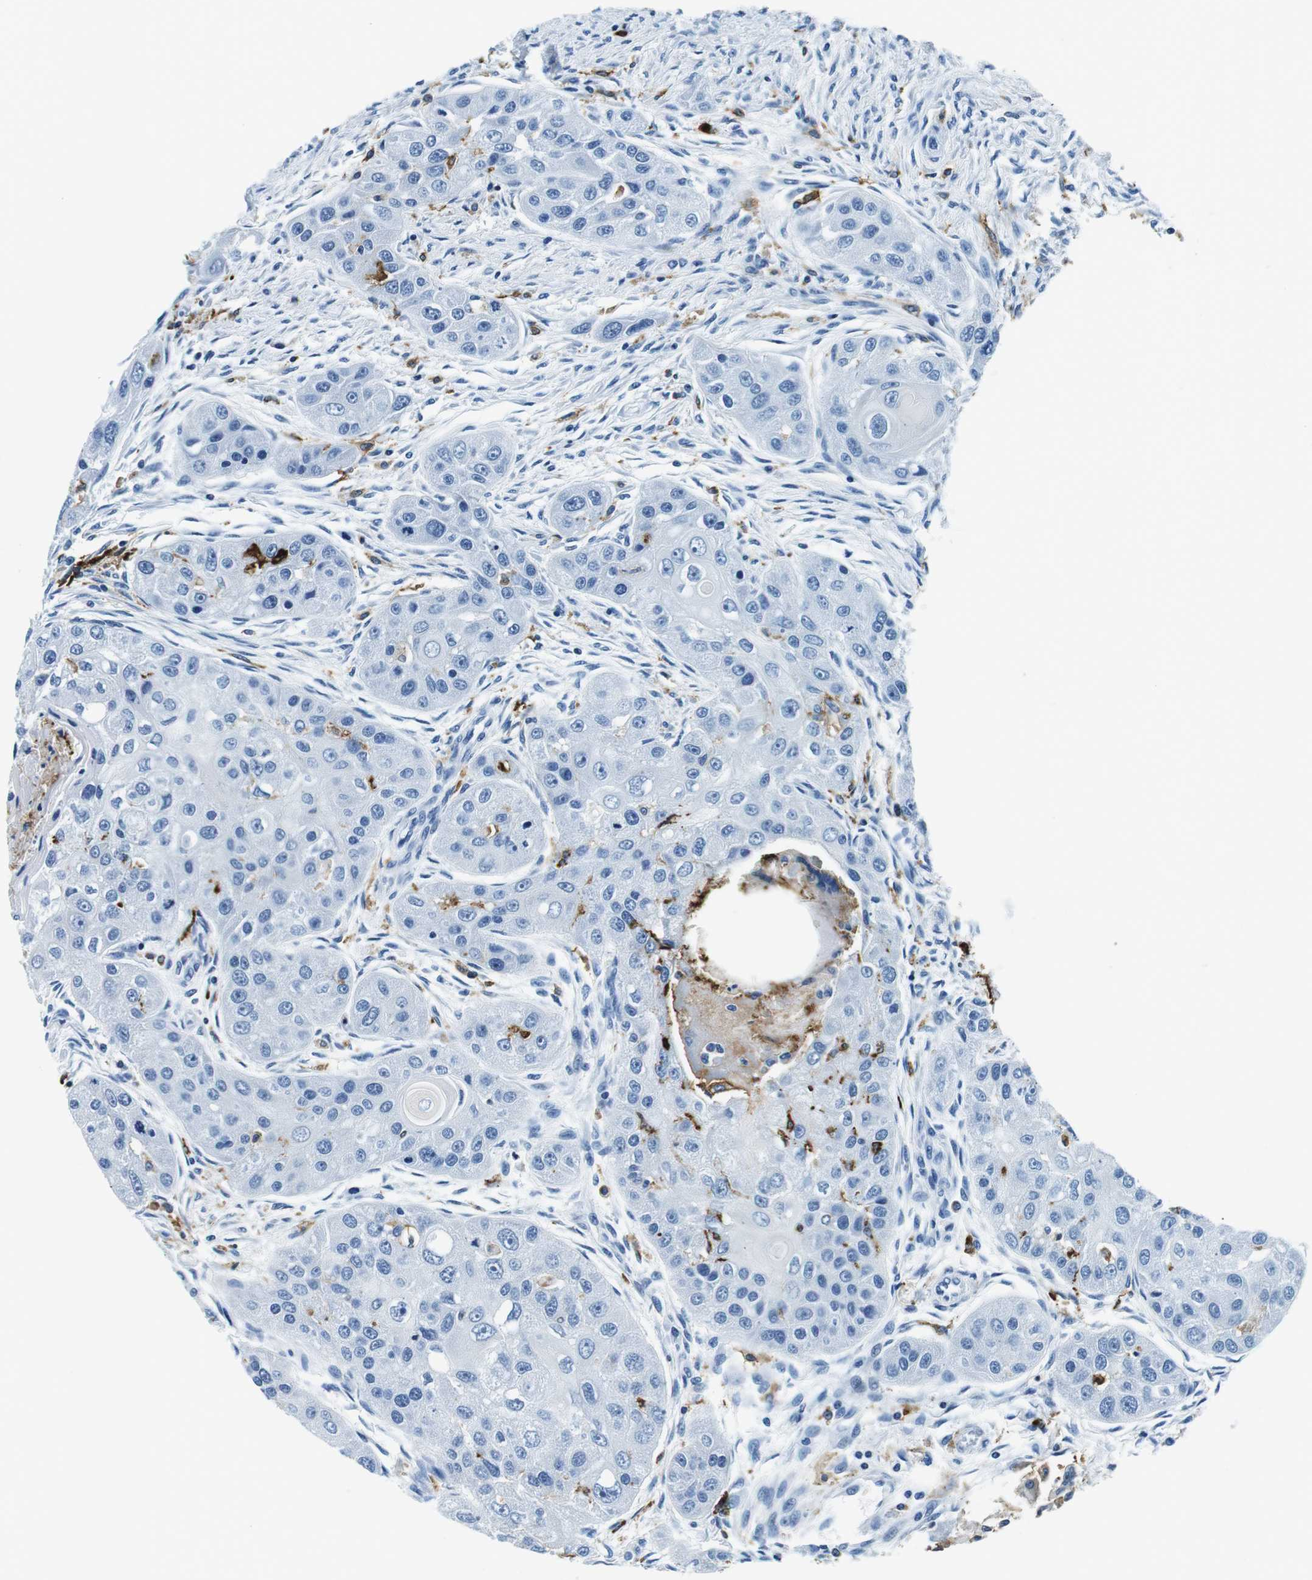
{"staining": {"intensity": "negative", "quantity": "none", "location": "none"}, "tissue": "head and neck cancer", "cell_type": "Tumor cells", "image_type": "cancer", "snomed": [{"axis": "morphology", "description": "Normal tissue, NOS"}, {"axis": "morphology", "description": "Squamous cell carcinoma, NOS"}, {"axis": "topography", "description": "Skeletal muscle"}, {"axis": "topography", "description": "Head-Neck"}], "caption": "The immunohistochemistry micrograph has no significant positivity in tumor cells of head and neck squamous cell carcinoma tissue.", "gene": "HLA-DRB1", "patient": {"sex": "male", "age": 51}}